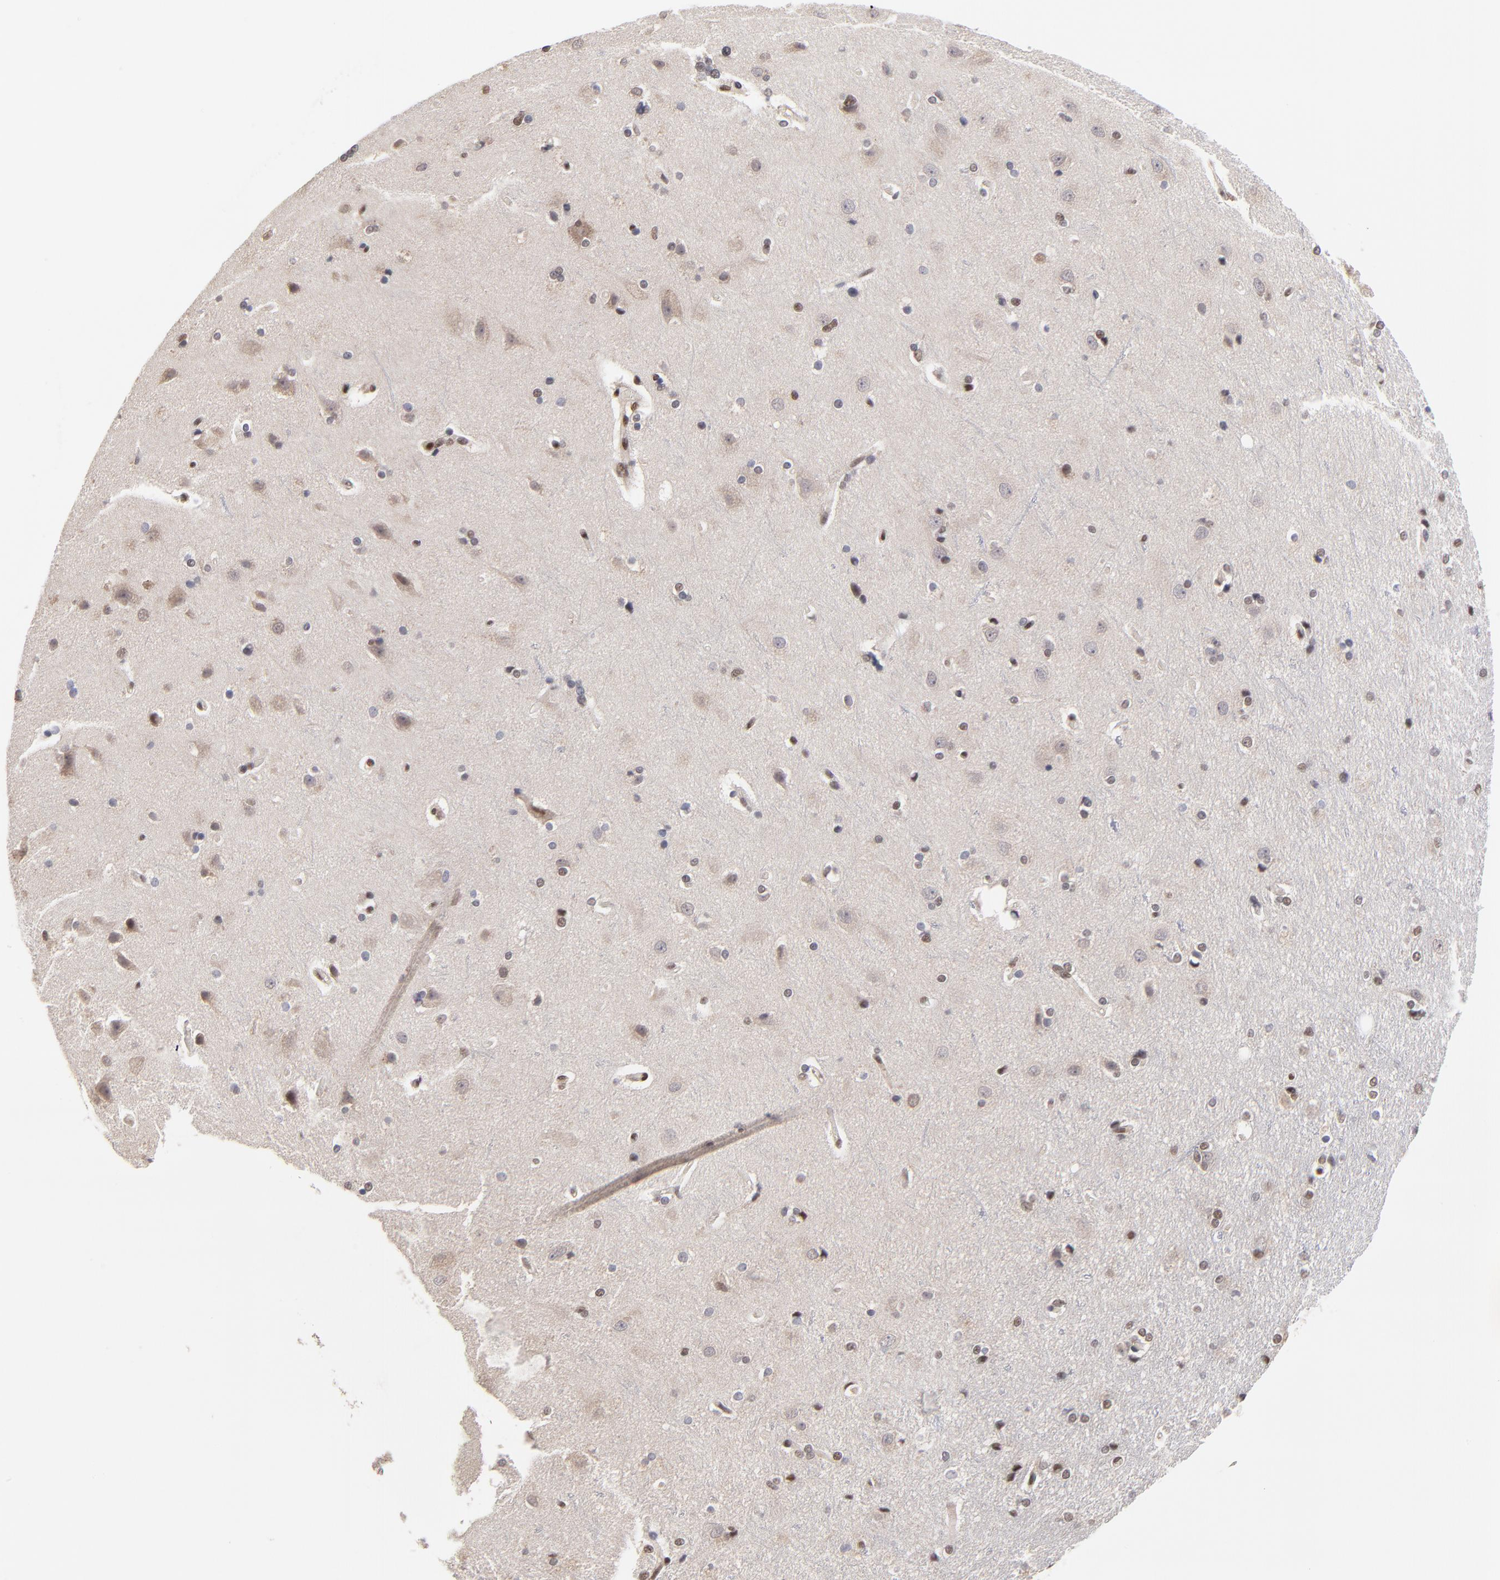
{"staining": {"intensity": "weak", "quantity": "25%-75%", "location": "nuclear"}, "tissue": "cerebral cortex", "cell_type": "Endothelial cells", "image_type": "normal", "snomed": [{"axis": "morphology", "description": "Normal tissue, NOS"}, {"axis": "topography", "description": "Cerebral cortex"}], "caption": "DAB immunohistochemical staining of unremarkable human cerebral cortex demonstrates weak nuclear protein staining in approximately 25%-75% of endothelial cells.", "gene": "DSN1", "patient": {"sex": "male", "age": 62}}